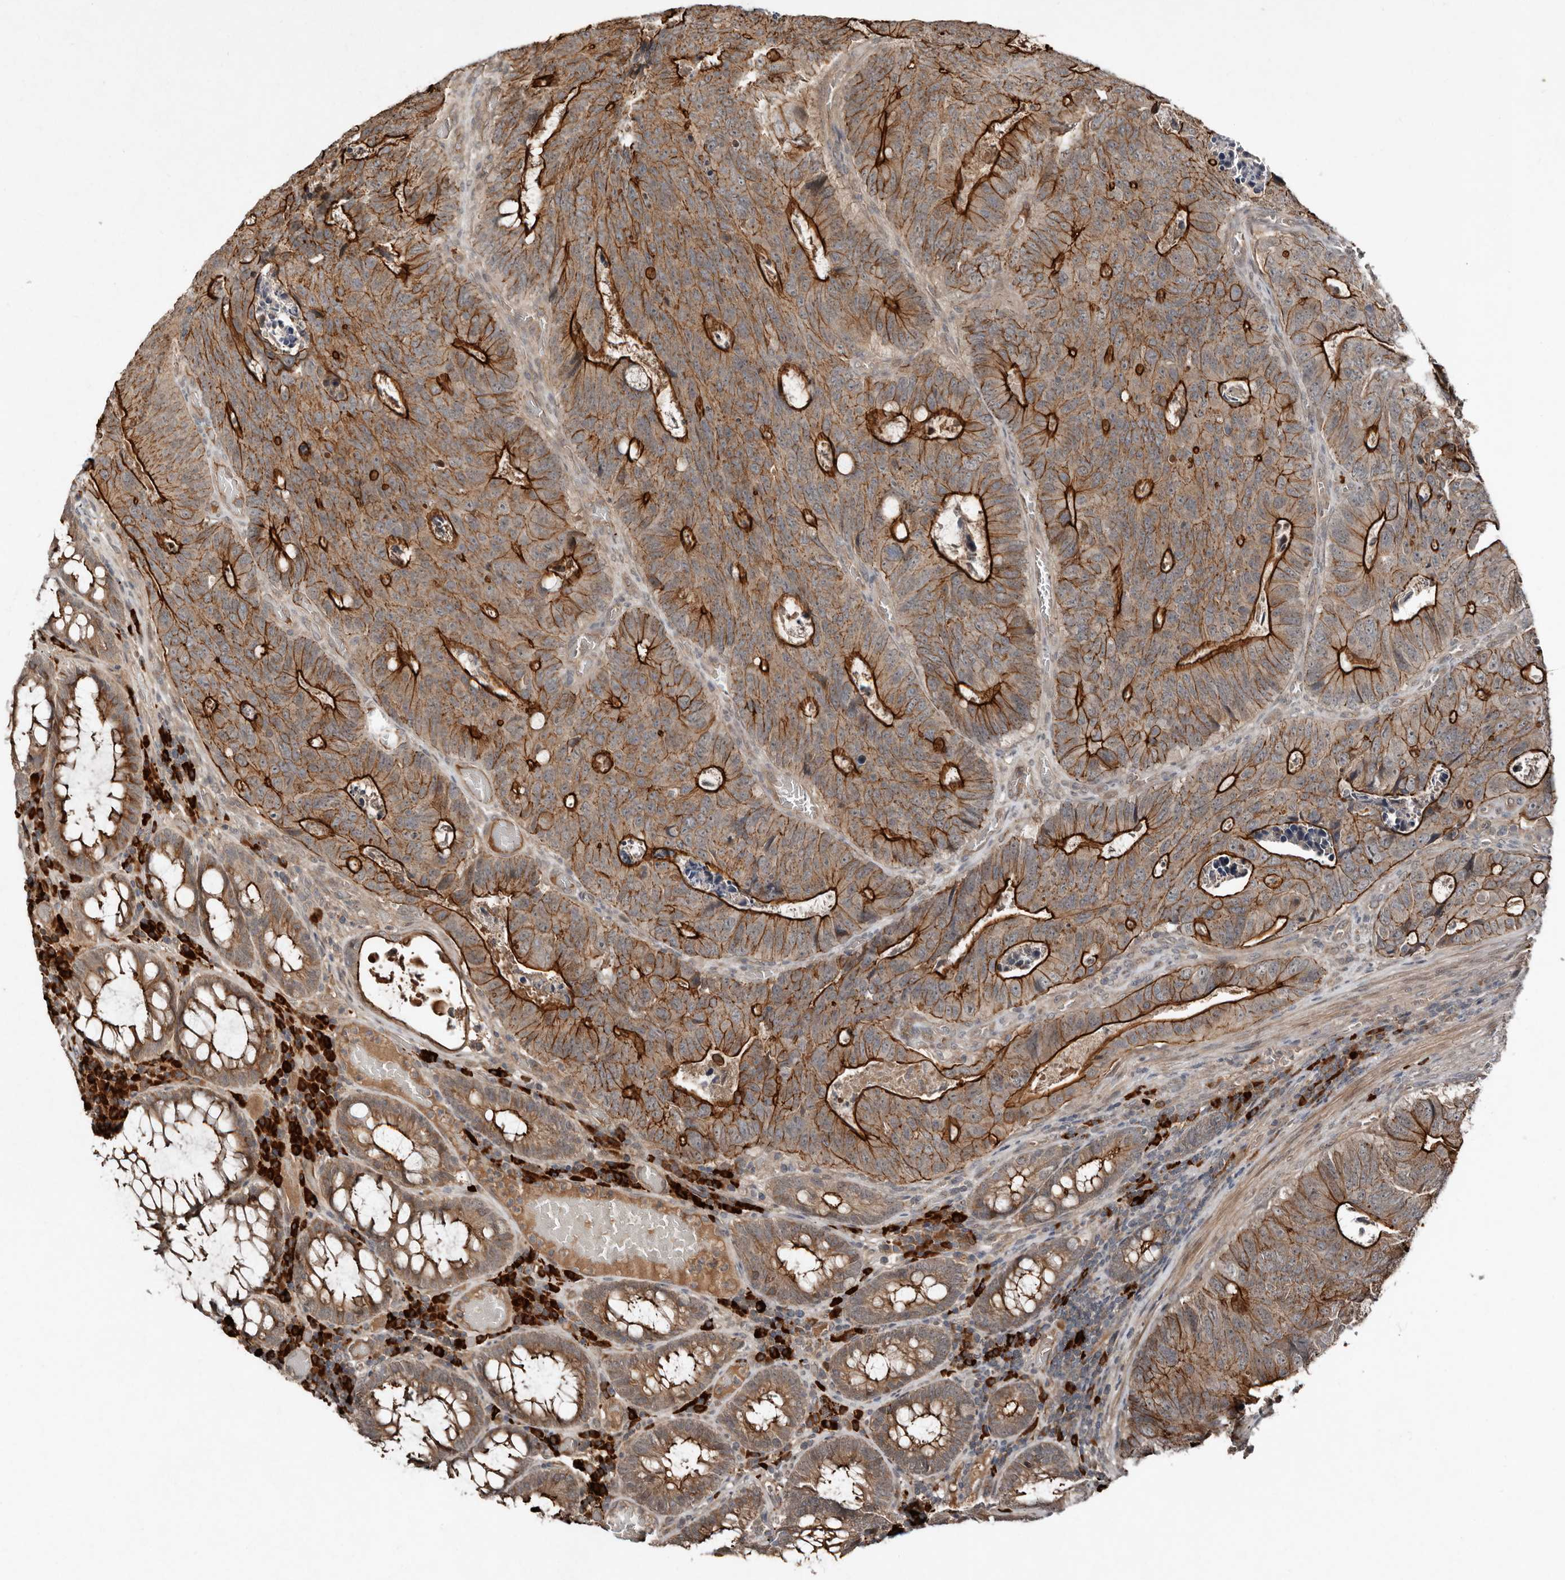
{"staining": {"intensity": "strong", "quantity": "25%-75%", "location": "cytoplasmic/membranous"}, "tissue": "colorectal cancer", "cell_type": "Tumor cells", "image_type": "cancer", "snomed": [{"axis": "morphology", "description": "Adenocarcinoma, NOS"}, {"axis": "topography", "description": "Colon"}], "caption": "Colorectal cancer tissue demonstrates strong cytoplasmic/membranous staining in approximately 25%-75% of tumor cells", "gene": "TEAD3", "patient": {"sex": "male", "age": 87}}